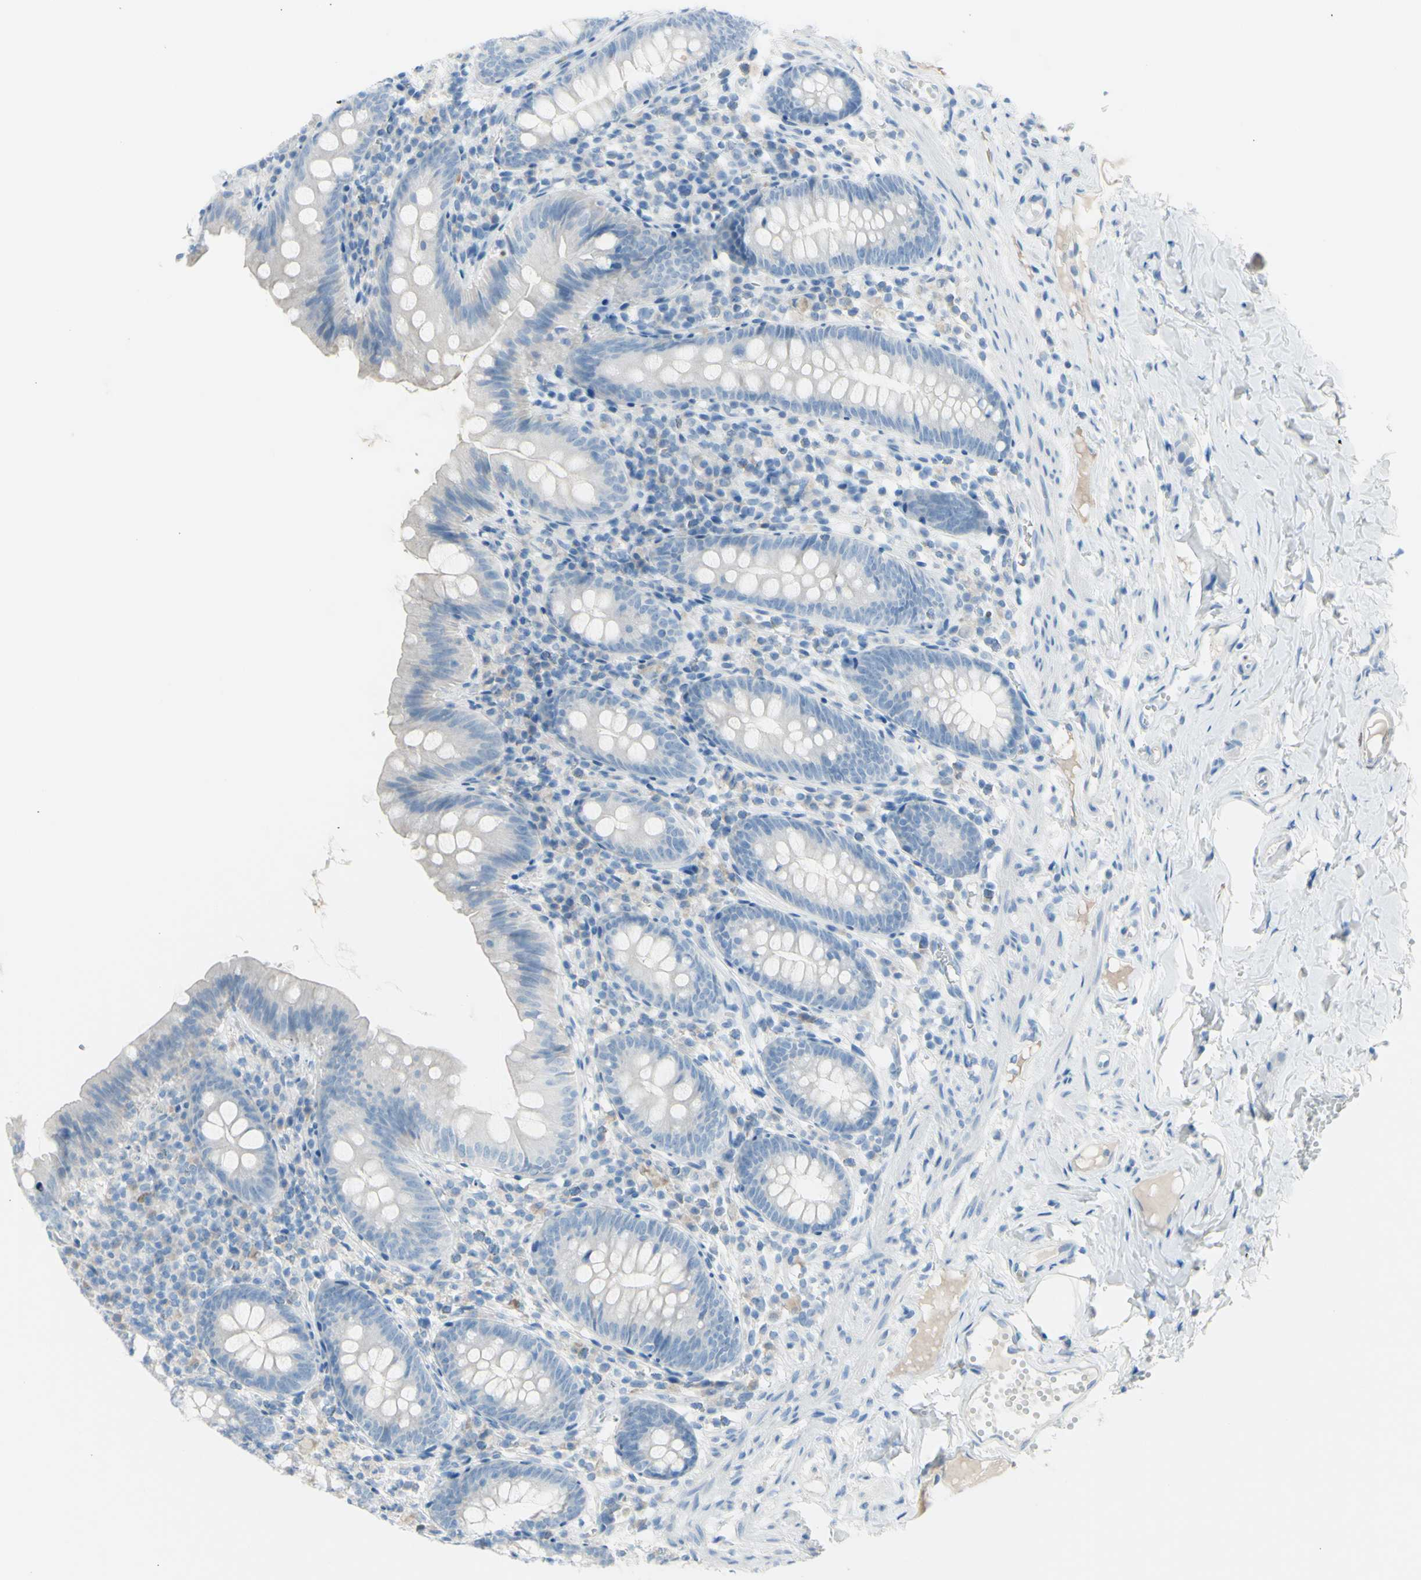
{"staining": {"intensity": "negative", "quantity": "none", "location": "none"}, "tissue": "appendix", "cell_type": "Glandular cells", "image_type": "normal", "snomed": [{"axis": "morphology", "description": "Normal tissue, NOS"}, {"axis": "topography", "description": "Appendix"}], "caption": "Unremarkable appendix was stained to show a protein in brown. There is no significant positivity in glandular cells. The staining is performed using DAB (3,3'-diaminobenzidine) brown chromogen with nuclei counter-stained in using hematoxylin.", "gene": "TFPI2", "patient": {"sex": "male", "age": 52}}